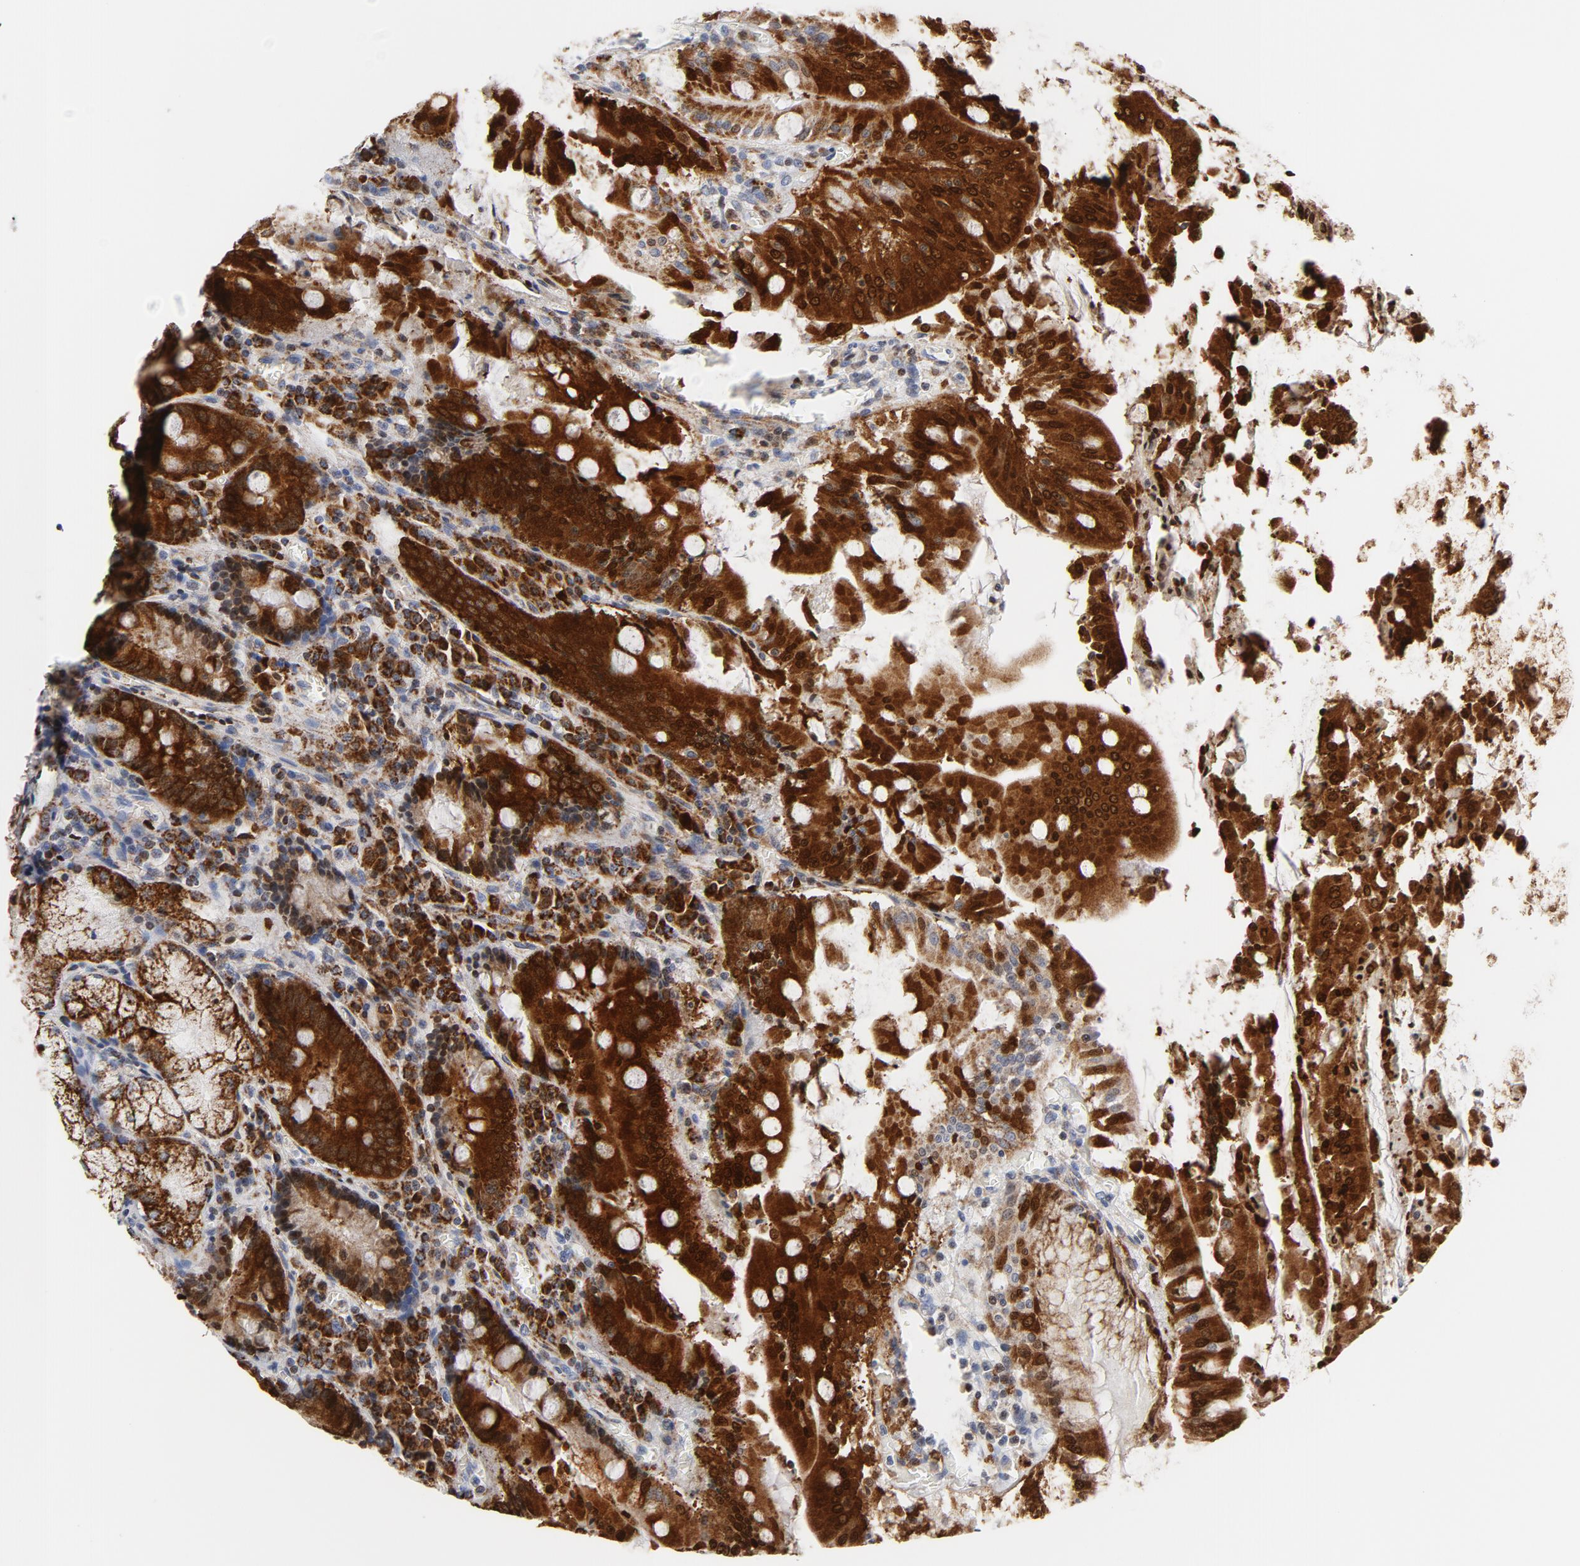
{"staining": {"intensity": "strong", "quantity": ">75%", "location": "cytoplasmic/membranous"}, "tissue": "stomach", "cell_type": "Glandular cells", "image_type": "normal", "snomed": [{"axis": "morphology", "description": "Normal tissue, NOS"}, {"axis": "topography", "description": "Stomach, lower"}], "caption": "A micrograph showing strong cytoplasmic/membranous staining in about >75% of glandular cells in benign stomach, as visualized by brown immunohistochemical staining.", "gene": "CYCS", "patient": {"sex": "male", "age": 56}}